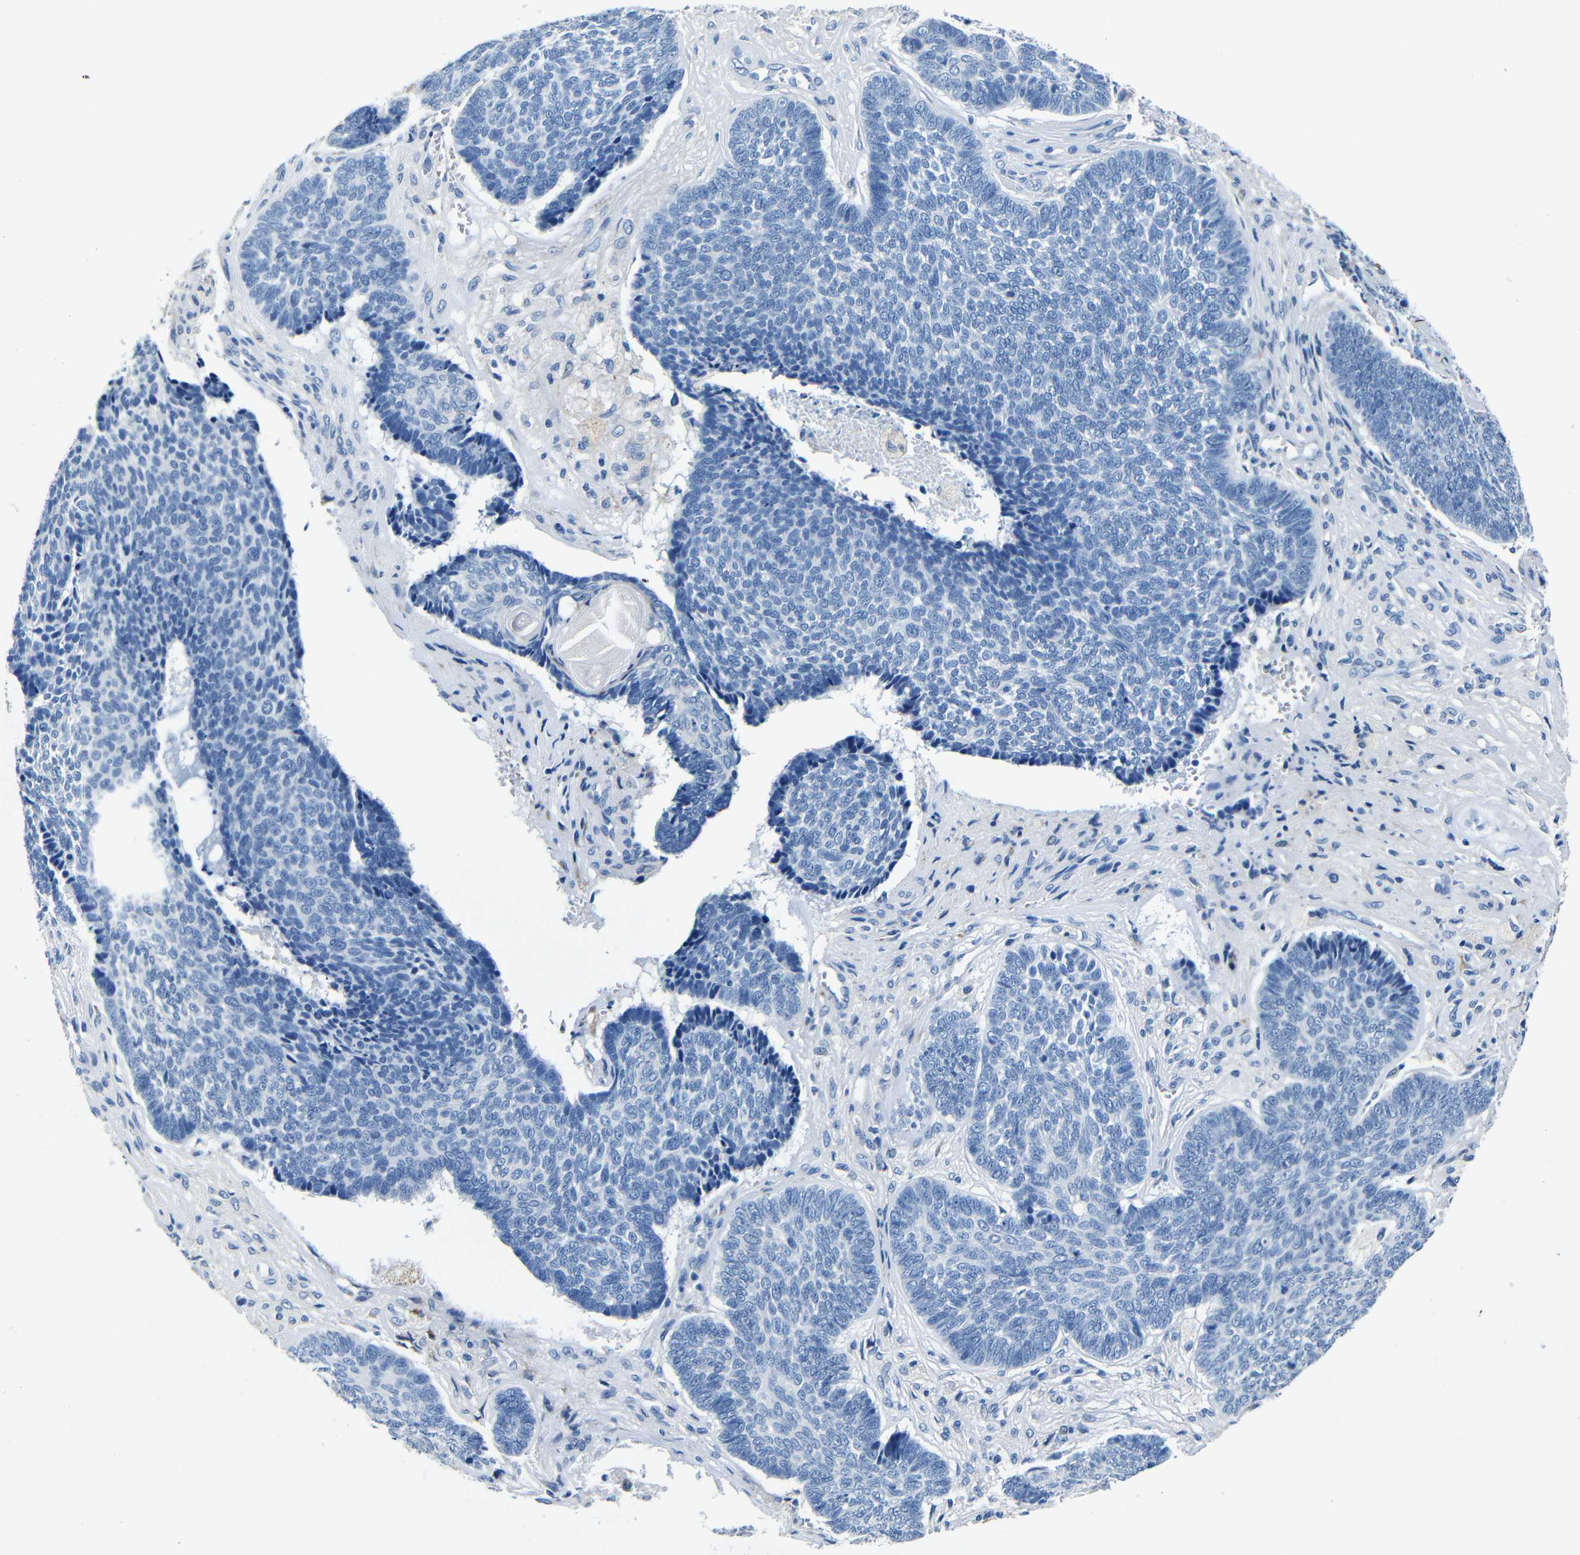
{"staining": {"intensity": "negative", "quantity": "none", "location": "none"}, "tissue": "skin cancer", "cell_type": "Tumor cells", "image_type": "cancer", "snomed": [{"axis": "morphology", "description": "Basal cell carcinoma"}, {"axis": "topography", "description": "Skin"}], "caption": "Human skin basal cell carcinoma stained for a protein using immunohistochemistry (IHC) exhibits no positivity in tumor cells.", "gene": "TNFAIP1", "patient": {"sex": "male", "age": 84}}